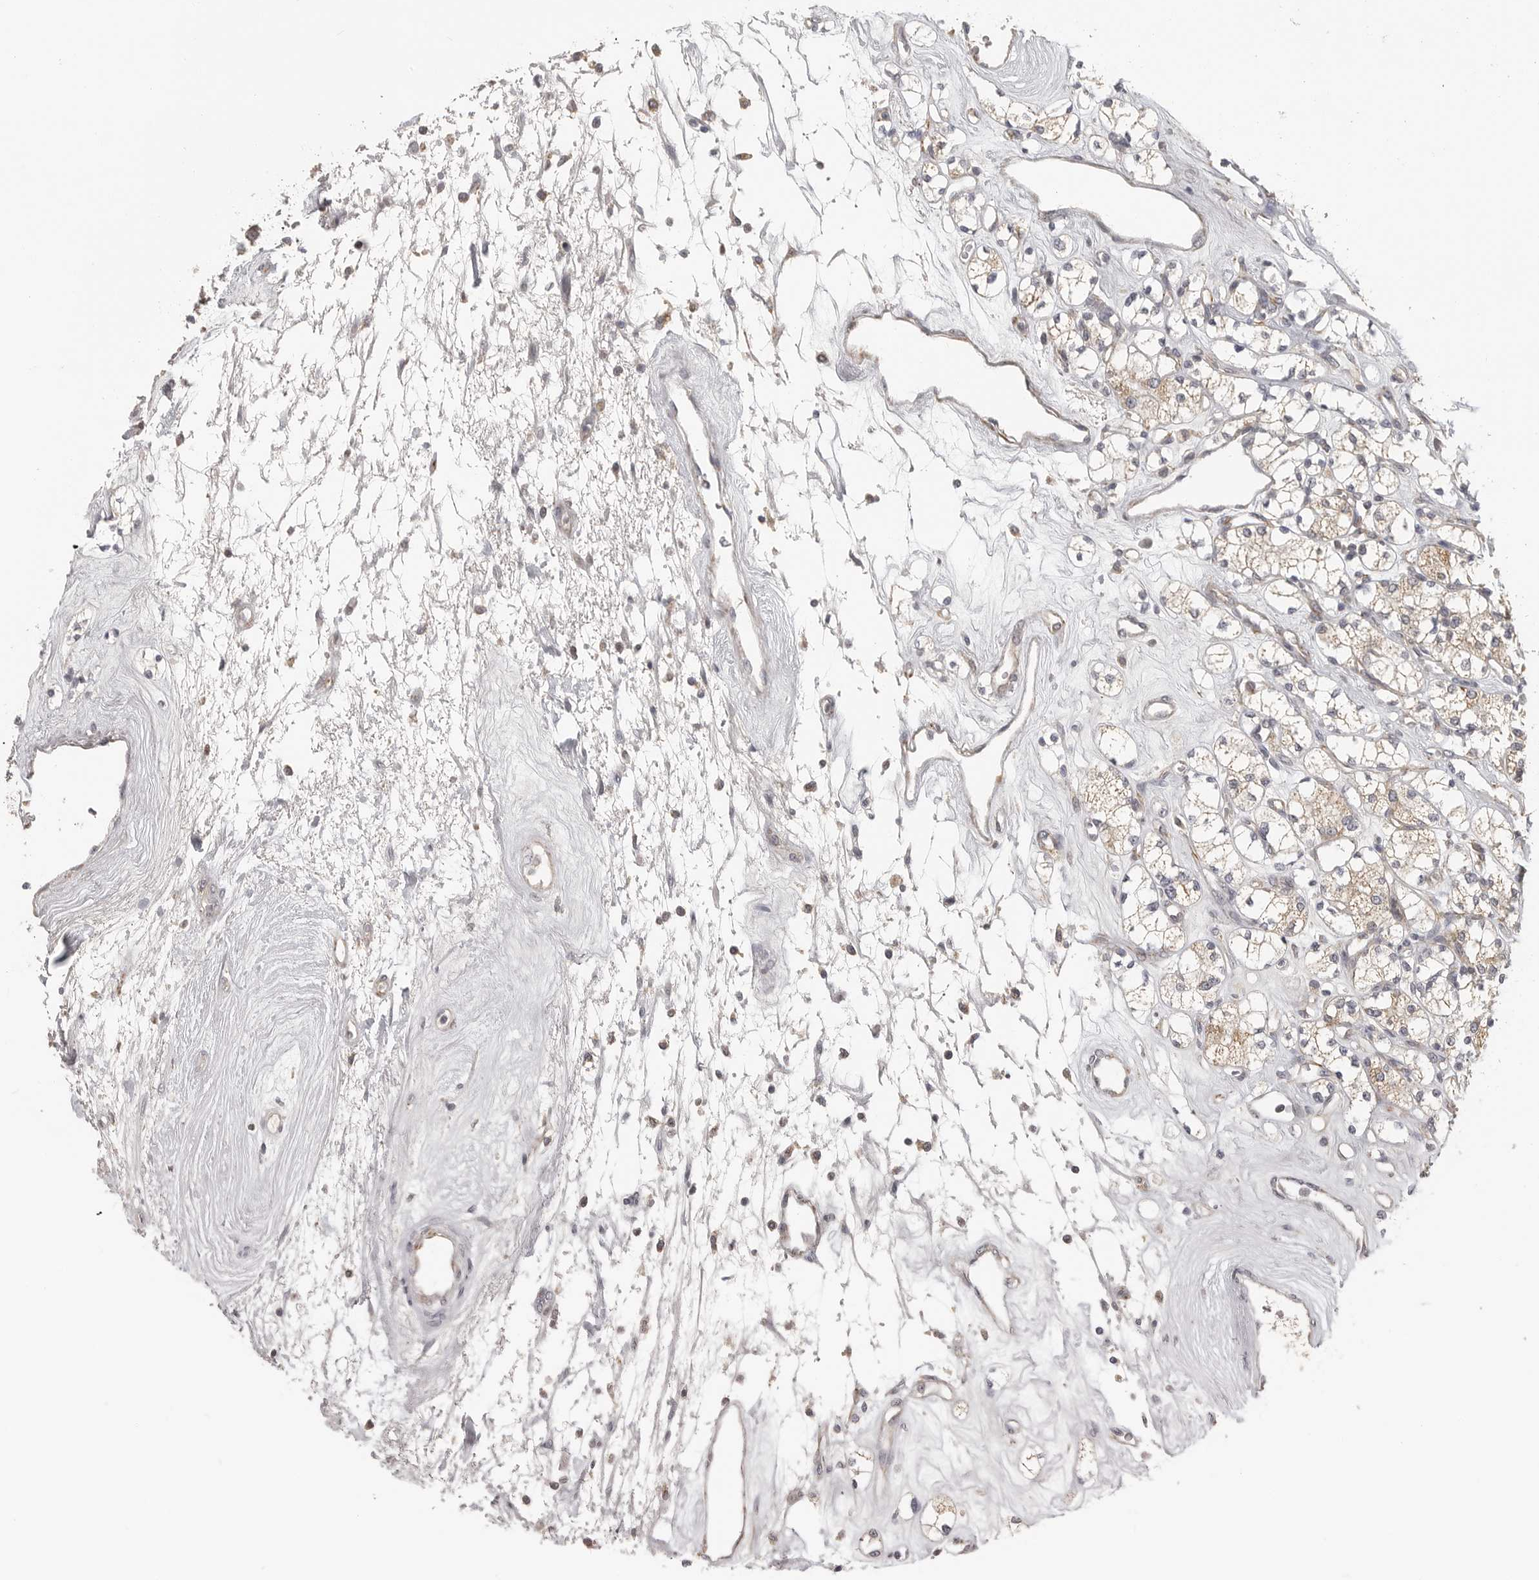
{"staining": {"intensity": "weak", "quantity": "<25%", "location": "cytoplasmic/membranous"}, "tissue": "renal cancer", "cell_type": "Tumor cells", "image_type": "cancer", "snomed": [{"axis": "morphology", "description": "Adenocarcinoma, NOS"}, {"axis": "topography", "description": "Kidney"}], "caption": "Immunohistochemistry (IHC) micrograph of renal cancer (adenocarcinoma) stained for a protein (brown), which demonstrates no staining in tumor cells. The staining is performed using DAB brown chromogen with nuclei counter-stained in using hematoxylin.", "gene": "RXFP3", "patient": {"sex": "male", "age": 77}}